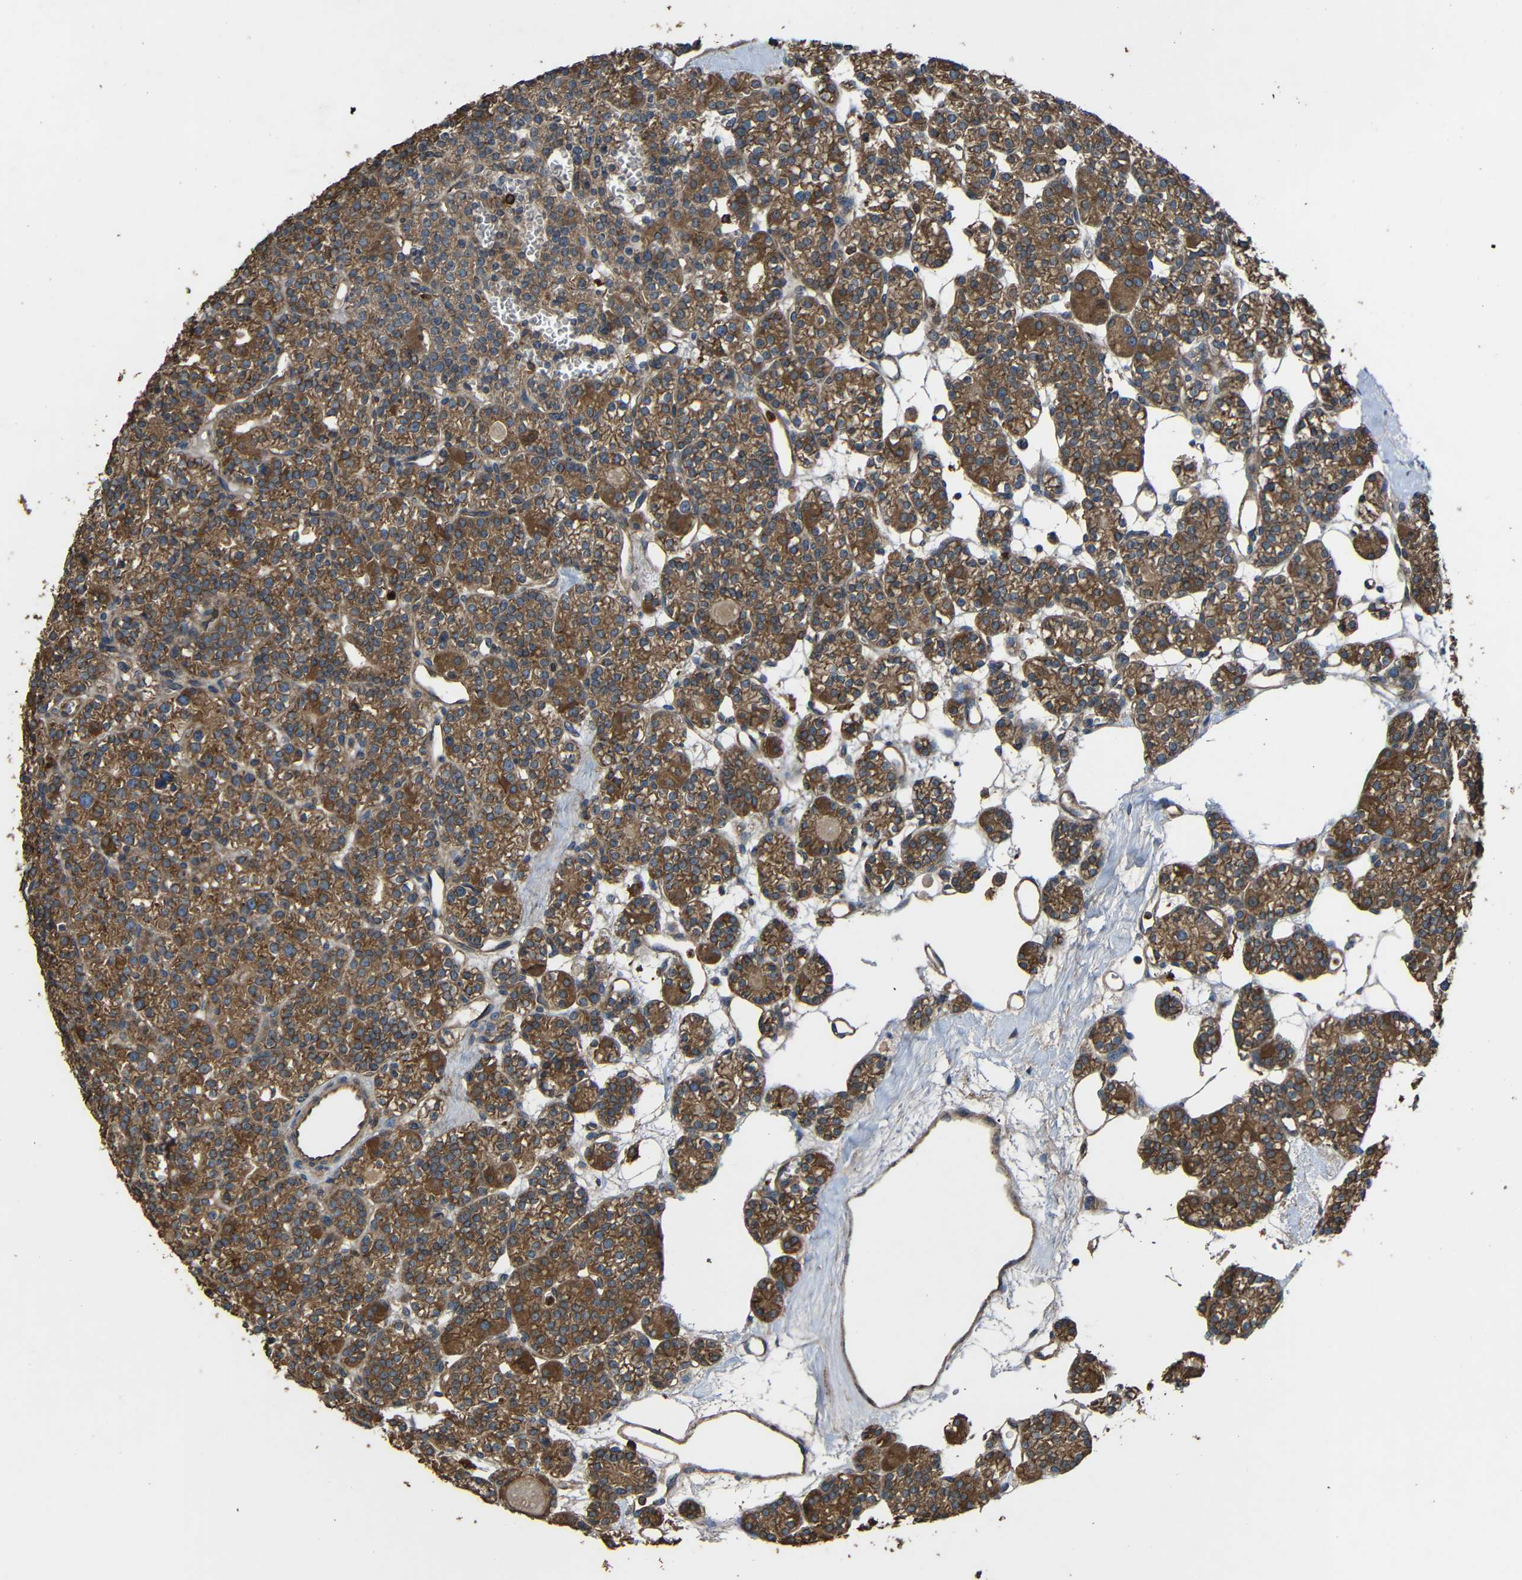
{"staining": {"intensity": "strong", "quantity": ">75%", "location": "cytoplasmic/membranous"}, "tissue": "parathyroid gland", "cell_type": "Glandular cells", "image_type": "normal", "snomed": [{"axis": "morphology", "description": "Normal tissue, NOS"}, {"axis": "topography", "description": "Parathyroid gland"}], "caption": "Brown immunohistochemical staining in benign human parathyroid gland reveals strong cytoplasmic/membranous staining in about >75% of glandular cells. (Brightfield microscopy of DAB IHC at high magnification).", "gene": "TREM2", "patient": {"sex": "female", "age": 64}}